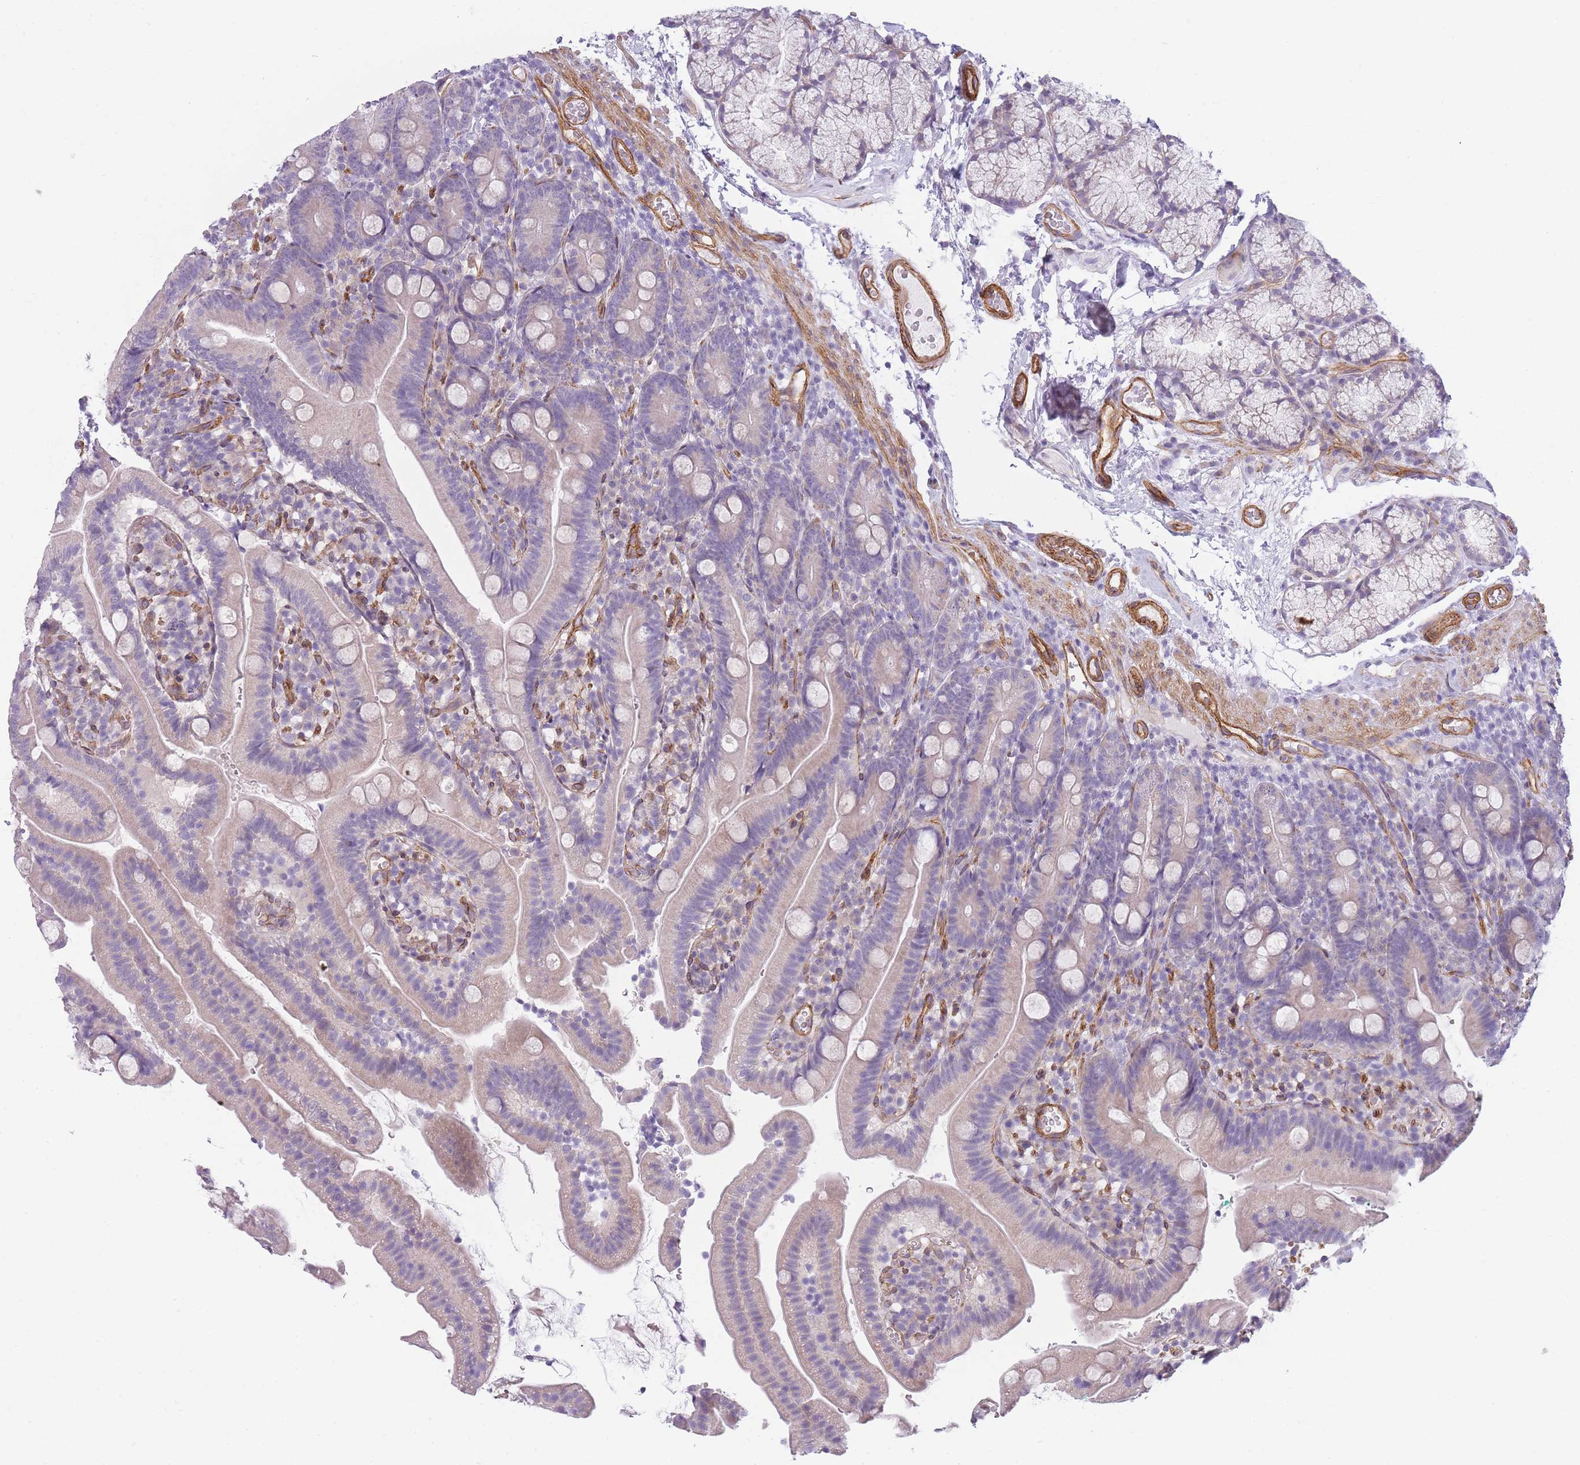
{"staining": {"intensity": "weak", "quantity": "<25%", "location": "cytoplasmic/membranous"}, "tissue": "duodenum", "cell_type": "Glandular cells", "image_type": "normal", "snomed": [{"axis": "morphology", "description": "Normal tissue, NOS"}, {"axis": "topography", "description": "Duodenum"}], "caption": "Glandular cells are negative for brown protein staining in normal duodenum. (DAB immunohistochemistry with hematoxylin counter stain).", "gene": "OR6B2", "patient": {"sex": "female", "age": 67}}